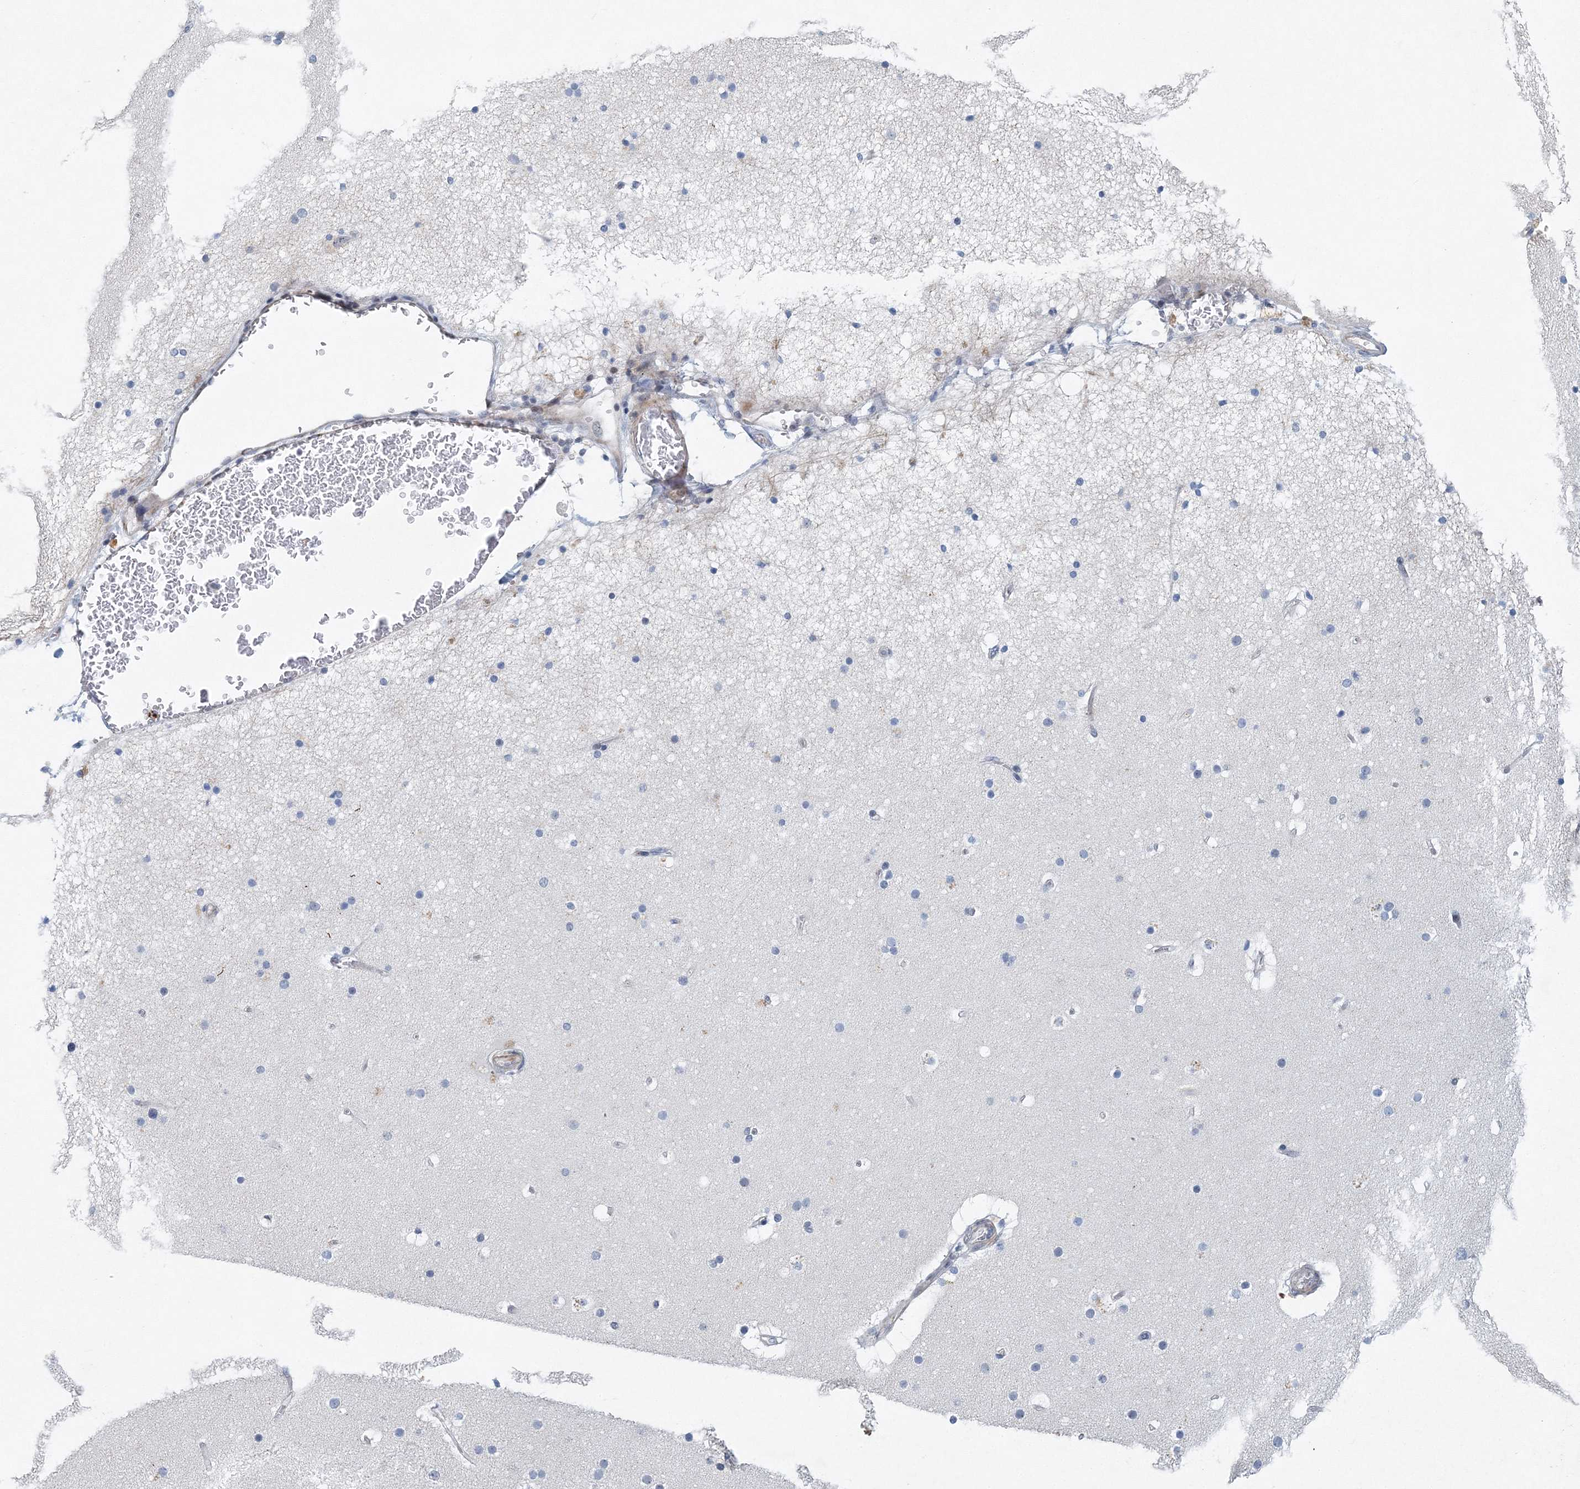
{"staining": {"intensity": "negative", "quantity": "none", "location": "none"}, "tissue": "cerebral cortex", "cell_type": "Endothelial cells", "image_type": "normal", "snomed": [{"axis": "morphology", "description": "Normal tissue, NOS"}, {"axis": "topography", "description": "Cerebral cortex"}], "caption": "IHC of normal cerebral cortex reveals no staining in endothelial cells.", "gene": "UIMC1", "patient": {"sex": "male", "age": 57}}